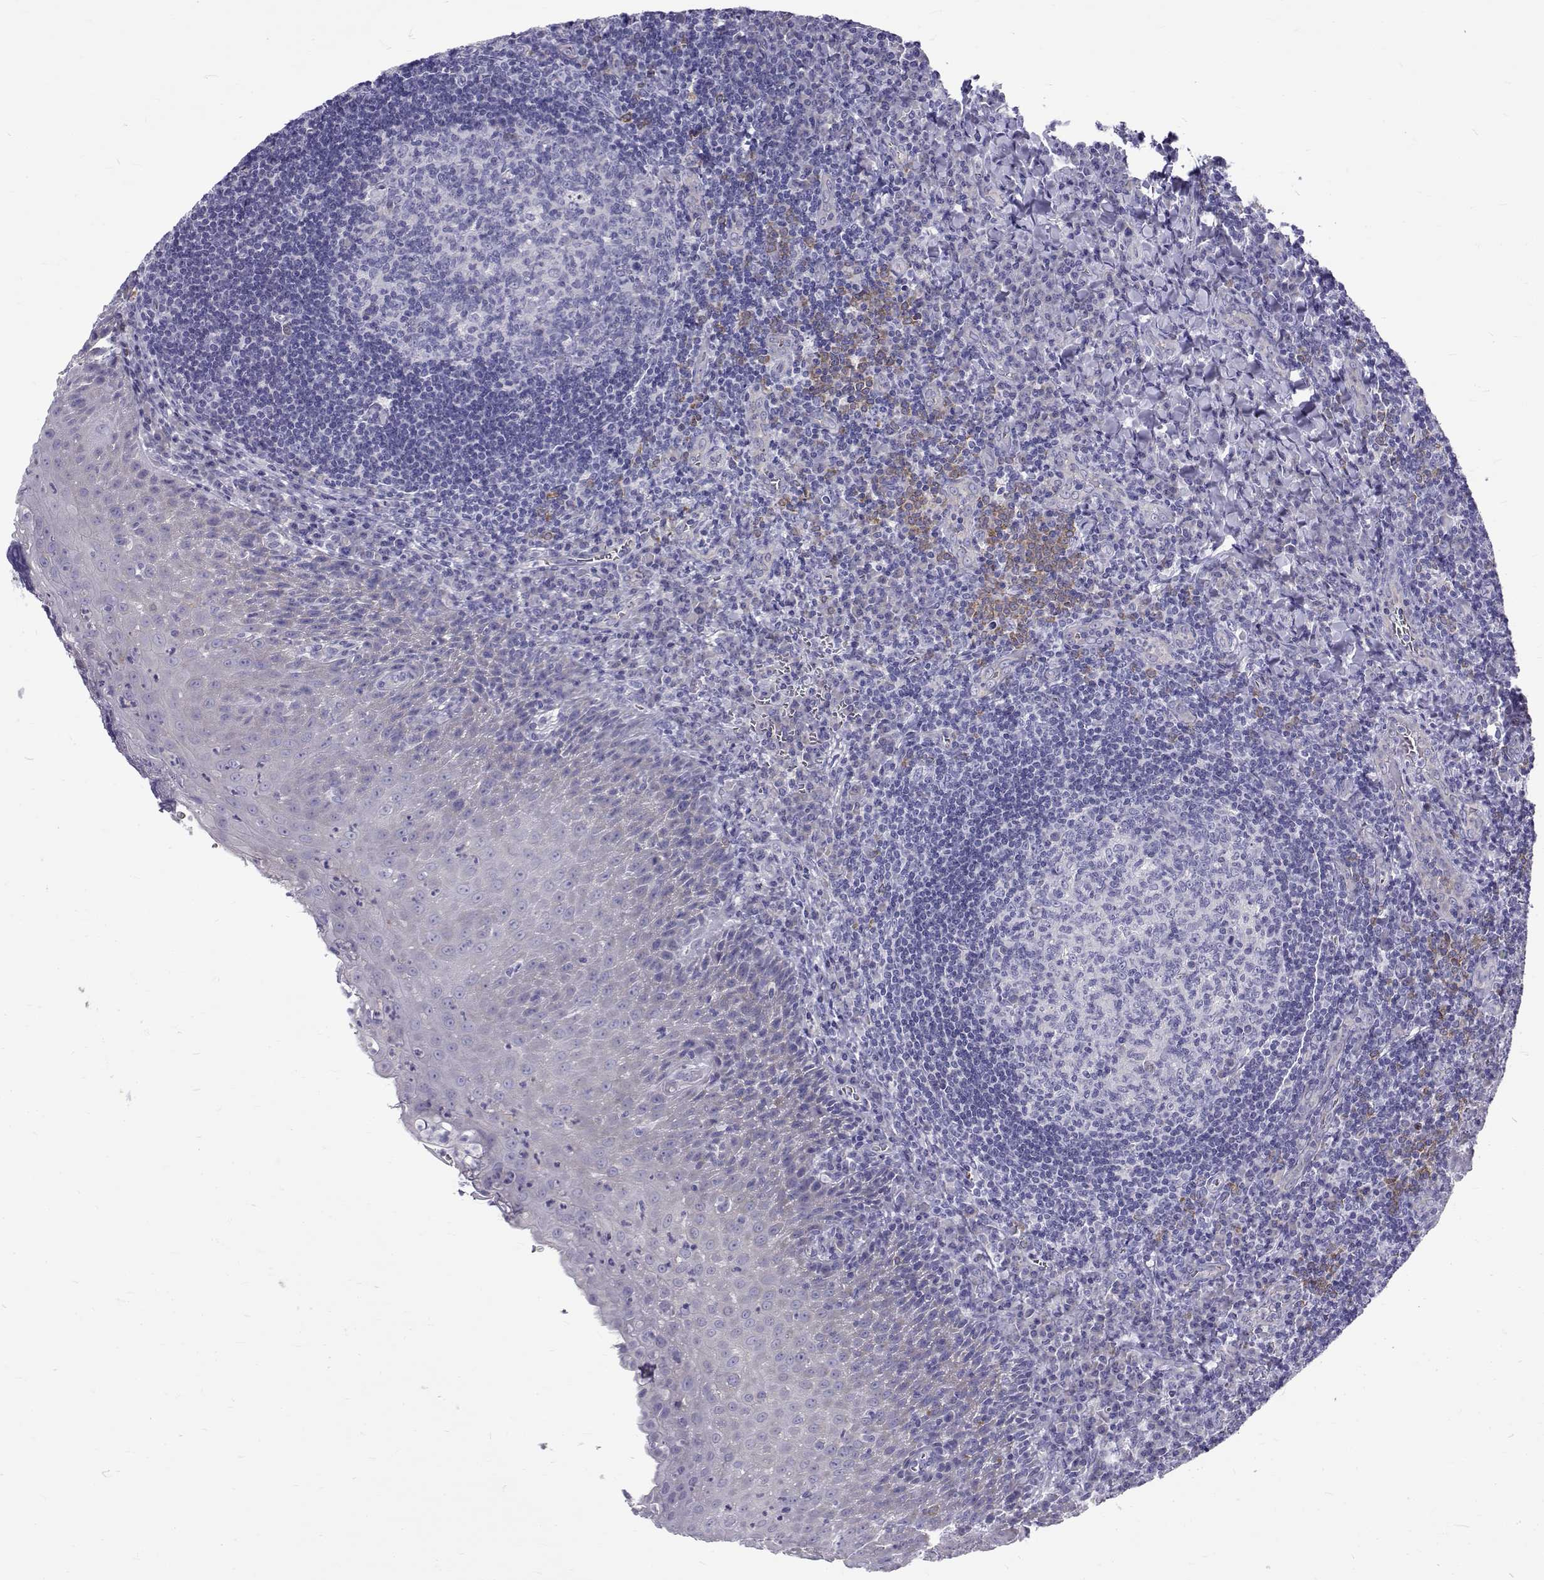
{"staining": {"intensity": "negative", "quantity": "none", "location": "none"}, "tissue": "tonsil", "cell_type": "Germinal center cells", "image_type": "normal", "snomed": [{"axis": "morphology", "description": "Normal tissue, NOS"}, {"axis": "morphology", "description": "Inflammation, NOS"}, {"axis": "topography", "description": "Tonsil"}], "caption": "DAB immunohistochemical staining of normal tonsil exhibits no significant positivity in germinal center cells.", "gene": "IGSF1", "patient": {"sex": "female", "age": 31}}